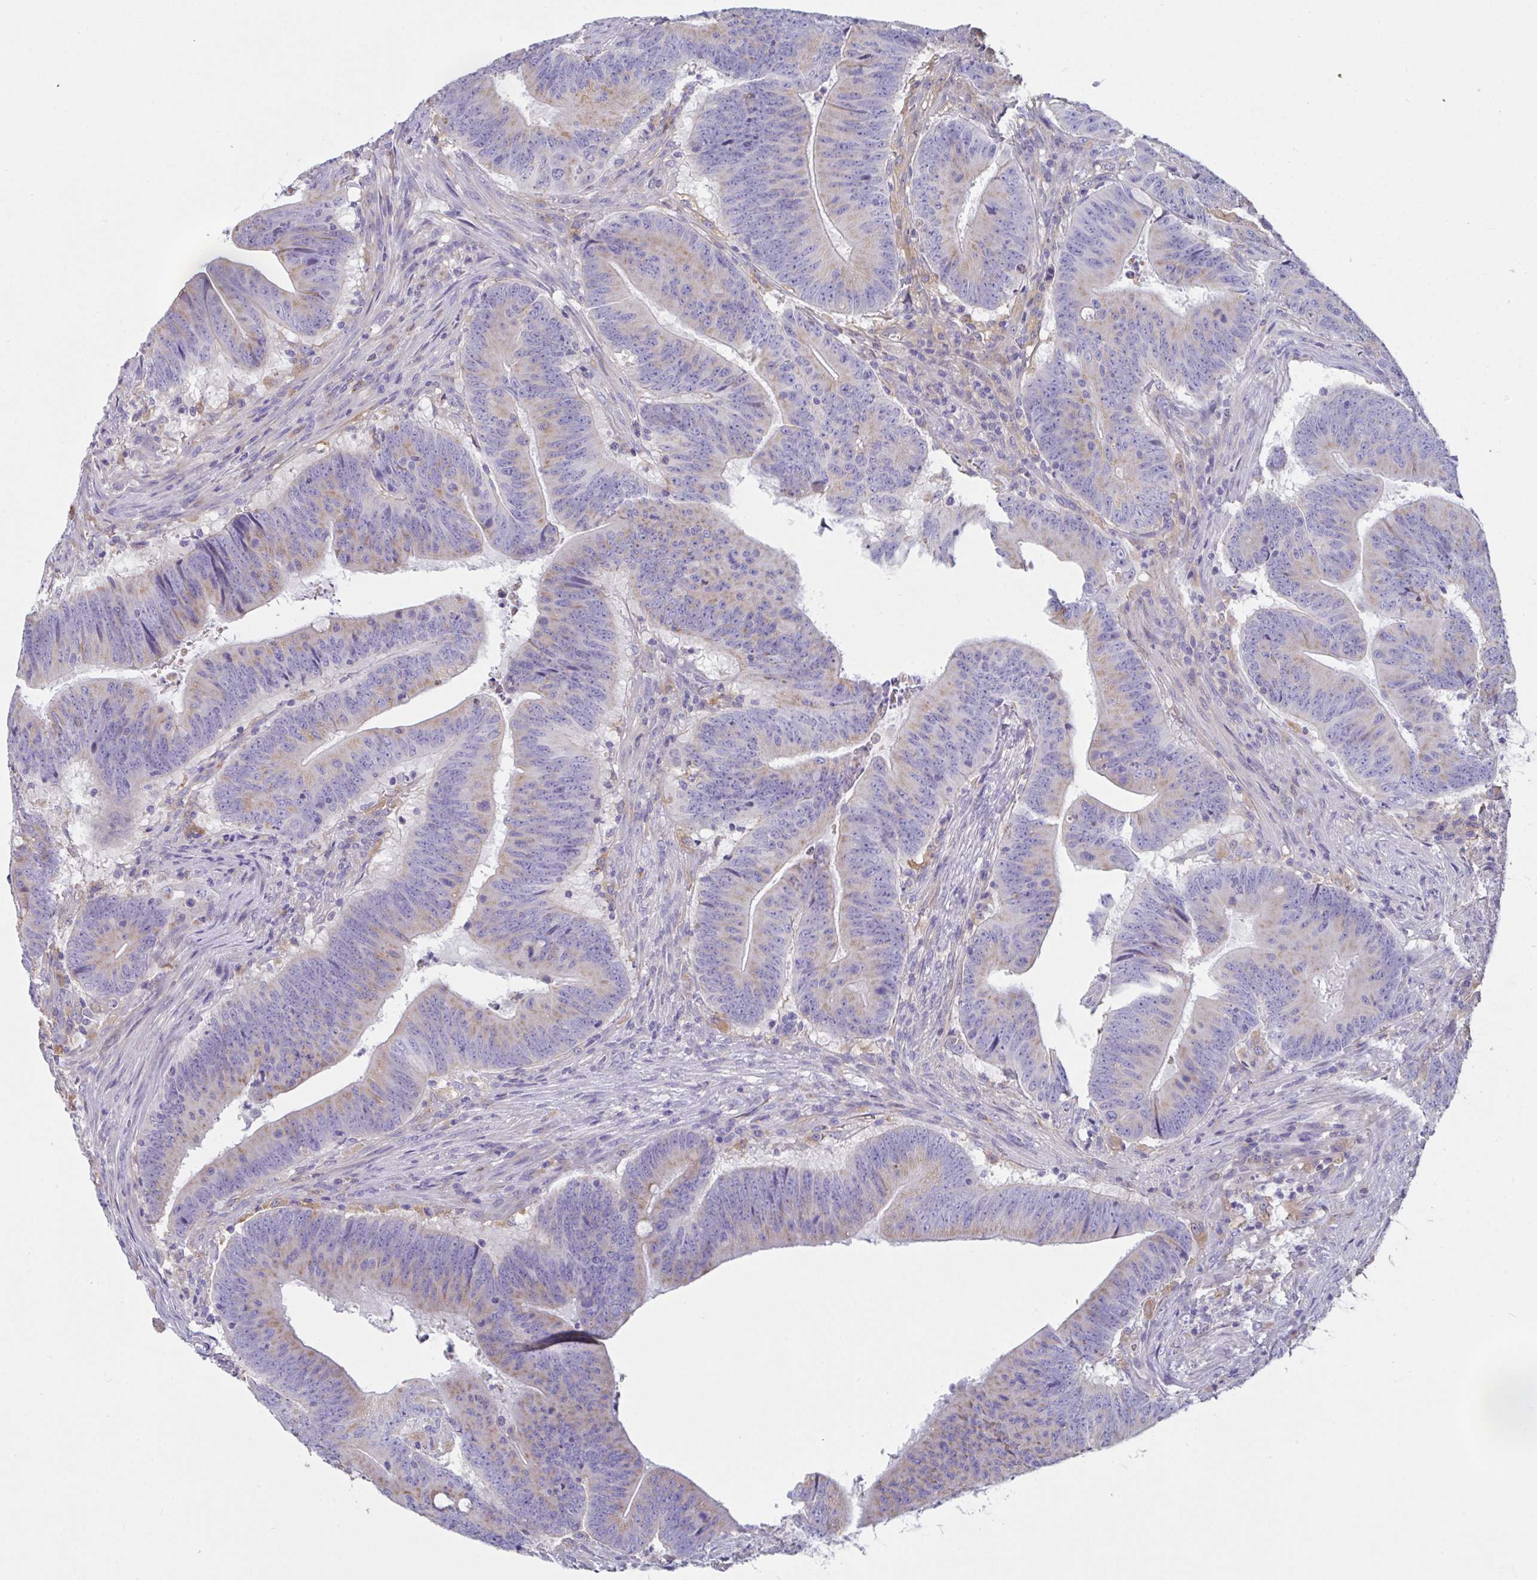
{"staining": {"intensity": "weak", "quantity": "25%-75%", "location": "cytoplasmic/membranous"}, "tissue": "colorectal cancer", "cell_type": "Tumor cells", "image_type": "cancer", "snomed": [{"axis": "morphology", "description": "Adenocarcinoma, NOS"}, {"axis": "topography", "description": "Colon"}], "caption": "Brown immunohistochemical staining in colorectal cancer (adenocarcinoma) exhibits weak cytoplasmic/membranous positivity in about 25%-75% of tumor cells. The protein is stained brown, and the nuclei are stained in blue (DAB (3,3'-diaminobenzidine) IHC with brightfield microscopy, high magnification).", "gene": "TFAP2C", "patient": {"sex": "female", "age": 87}}